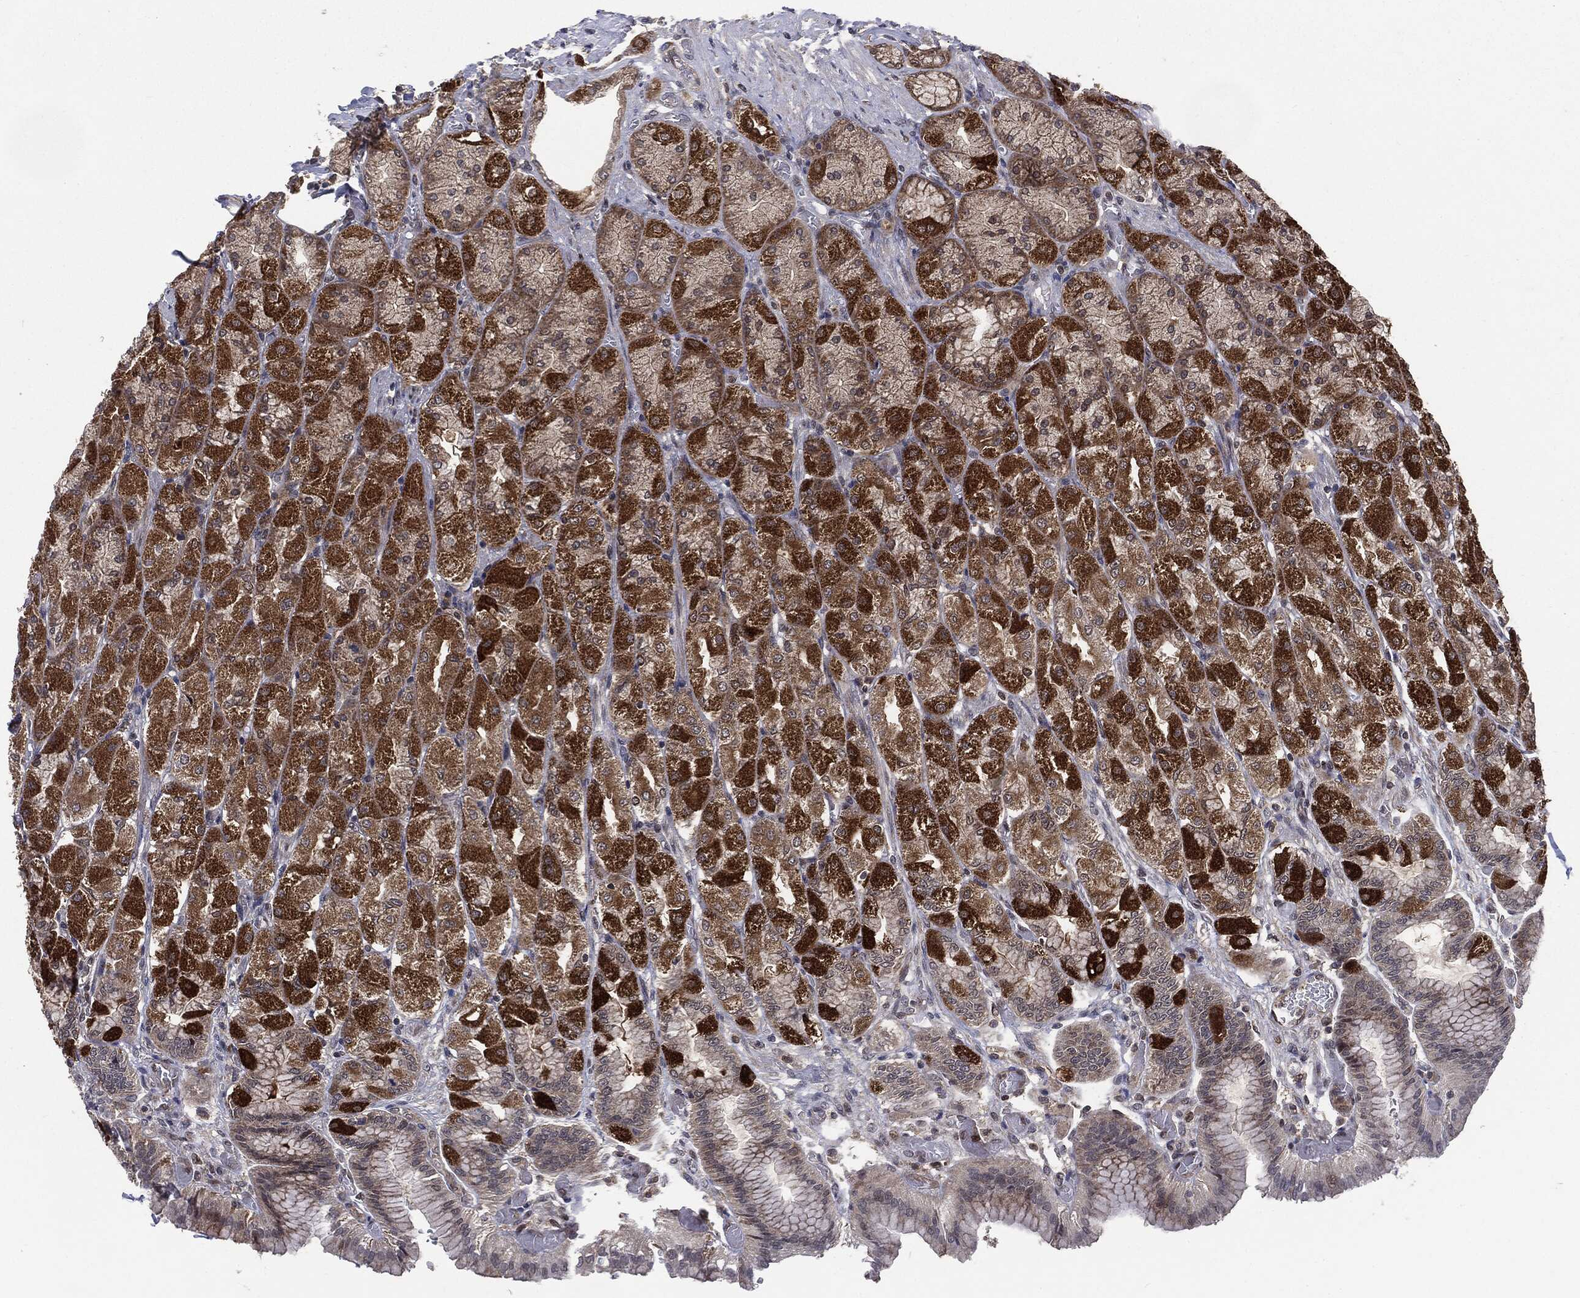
{"staining": {"intensity": "strong", "quantity": "25%-75%", "location": "cytoplasmic/membranous"}, "tissue": "stomach", "cell_type": "Glandular cells", "image_type": "normal", "snomed": [{"axis": "morphology", "description": "Normal tissue, NOS"}, {"axis": "morphology", "description": "Adenocarcinoma, NOS"}, {"axis": "morphology", "description": "Adenocarcinoma, High grade"}, {"axis": "topography", "description": "Stomach, upper"}, {"axis": "topography", "description": "Stomach"}], "caption": "This image demonstrates IHC staining of normal human stomach, with high strong cytoplasmic/membranous expression in approximately 25%-75% of glandular cells.", "gene": "PTPA", "patient": {"sex": "female", "age": 65}}